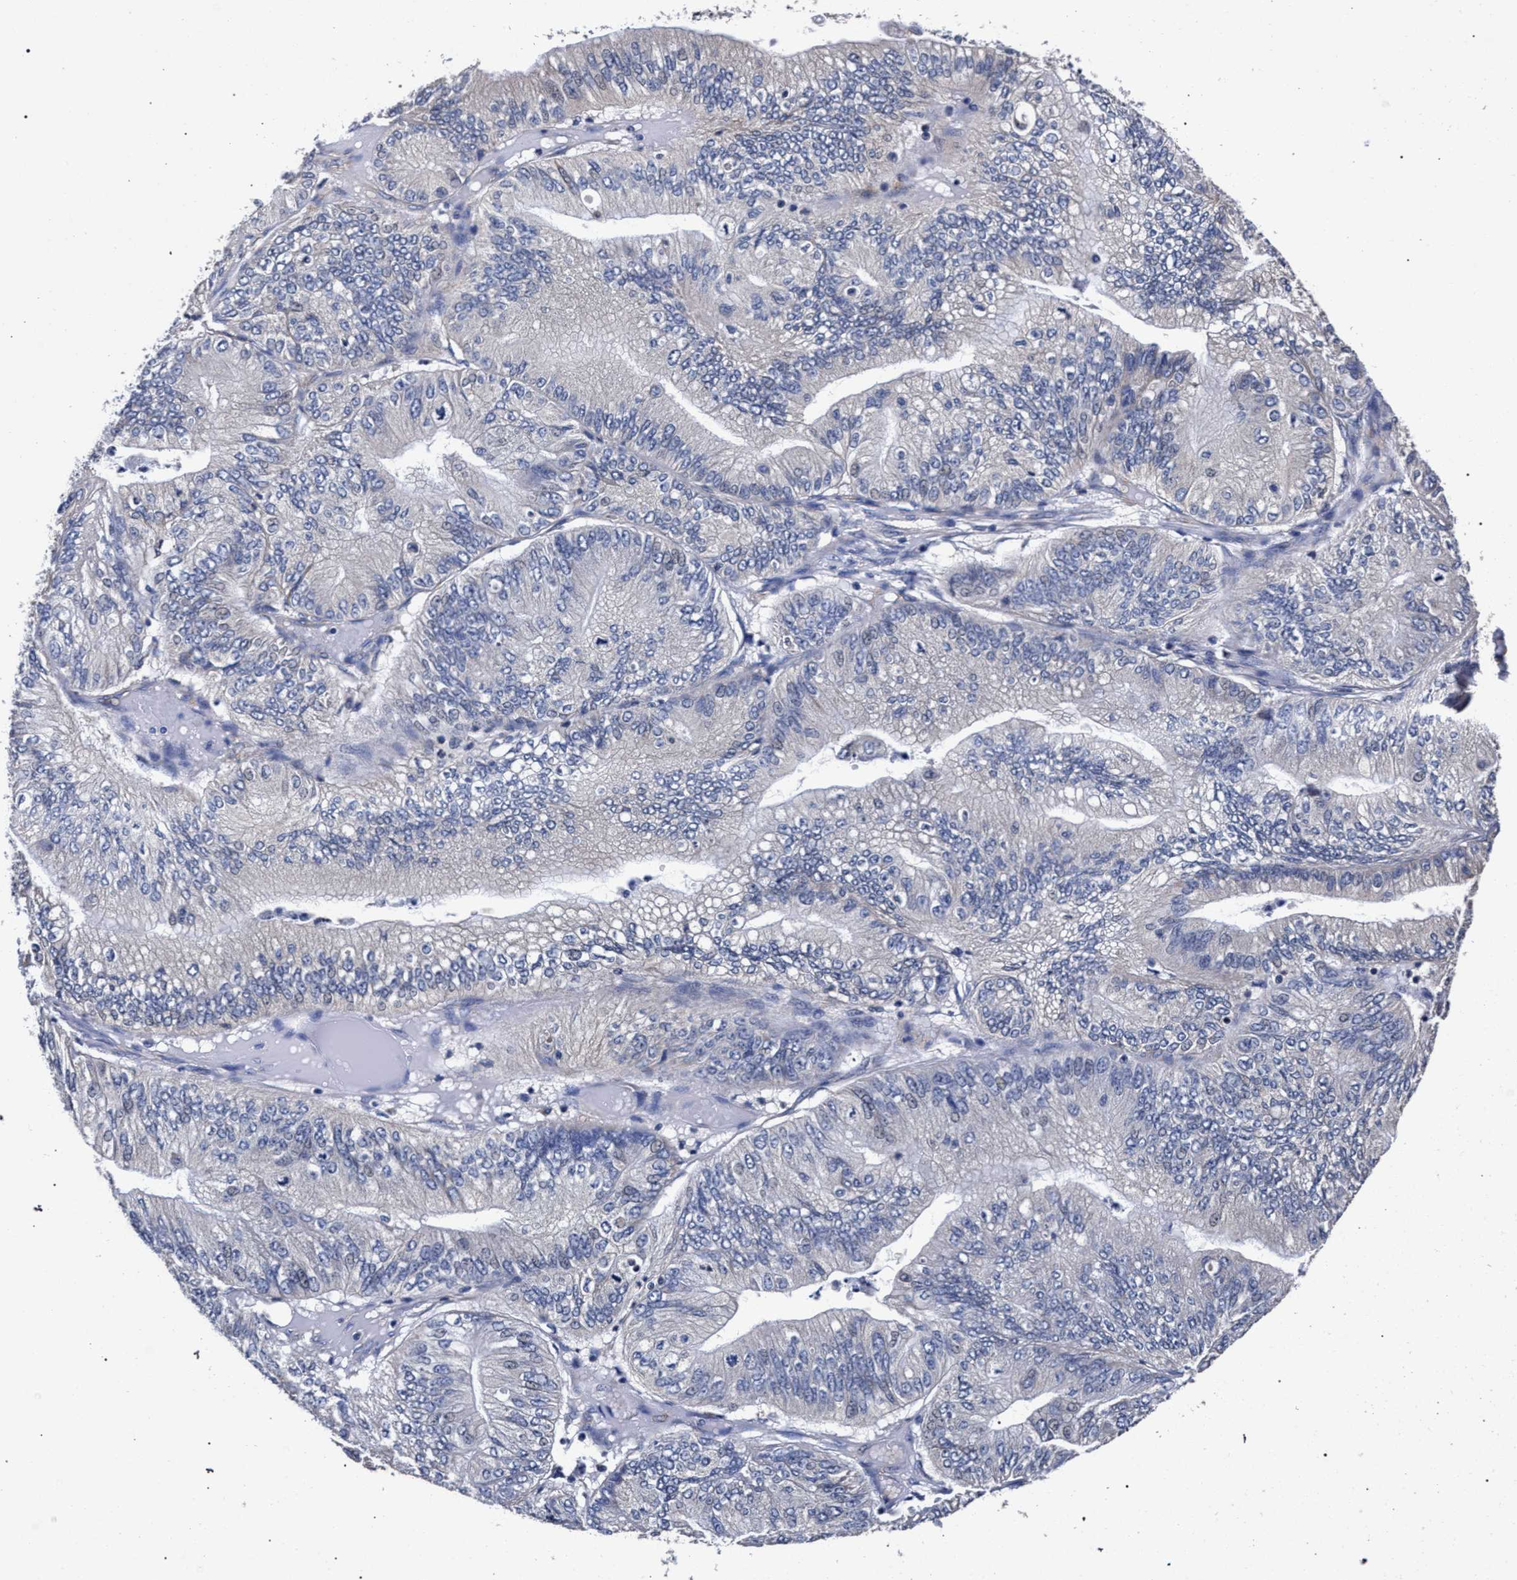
{"staining": {"intensity": "negative", "quantity": "none", "location": "none"}, "tissue": "ovarian cancer", "cell_type": "Tumor cells", "image_type": "cancer", "snomed": [{"axis": "morphology", "description": "Cystadenocarcinoma, mucinous, NOS"}, {"axis": "topography", "description": "Ovary"}], "caption": "An immunohistochemistry photomicrograph of mucinous cystadenocarcinoma (ovarian) is shown. There is no staining in tumor cells of mucinous cystadenocarcinoma (ovarian).", "gene": "CFAP95", "patient": {"sex": "female", "age": 61}}